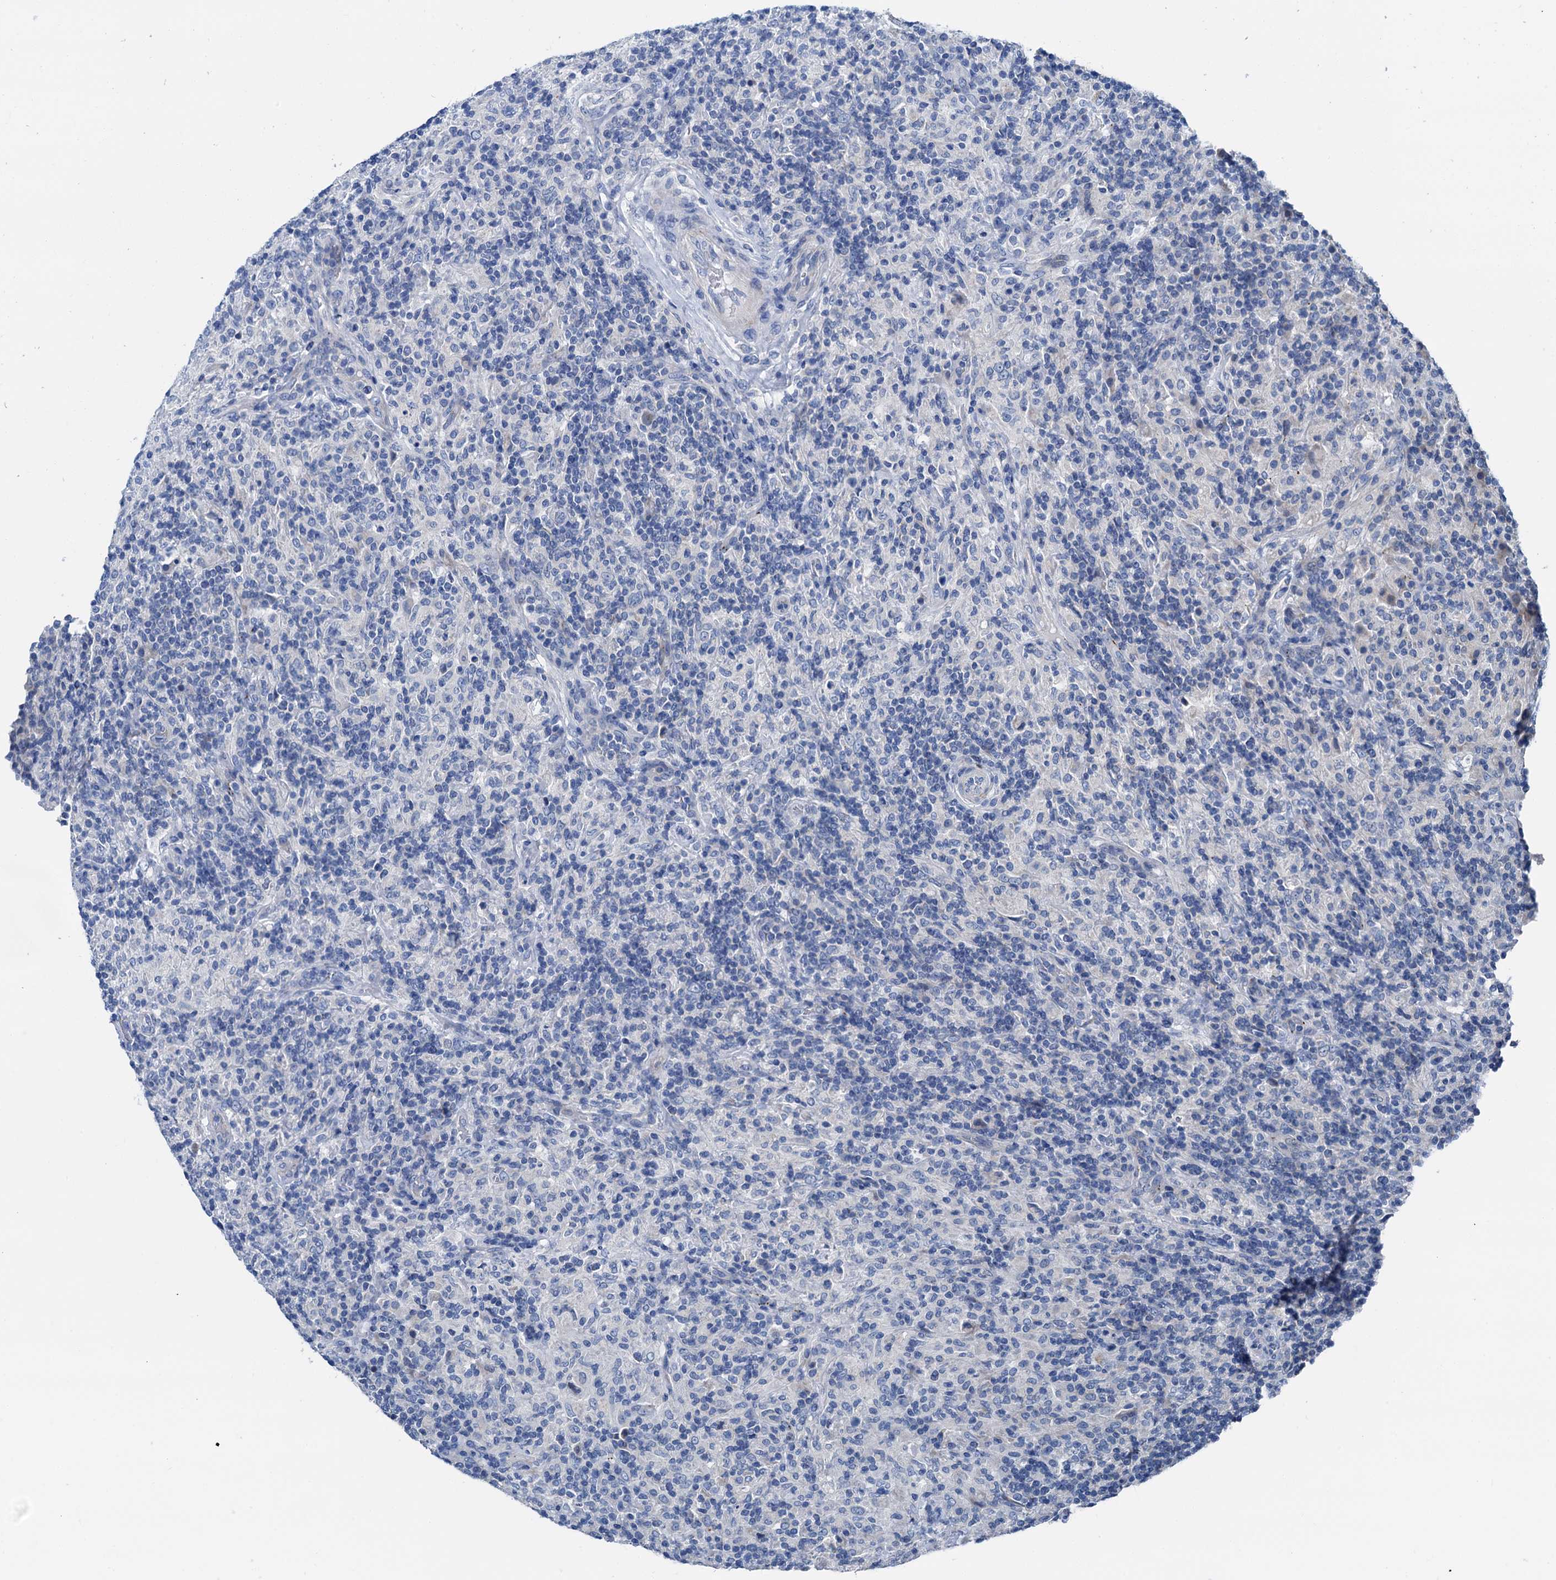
{"staining": {"intensity": "negative", "quantity": "none", "location": "none"}, "tissue": "lymphoma", "cell_type": "Tumor cells", "image_type": "cancer", "snomed": [{"axis": "morphology", "description": "Hodgkin's disease, NOS"}, {"axis": "topography", "description": "Lymph node"}], "caption": "This is an IHC micrograph of lymphoma. There is no staining in tumor cells.", "gene": "ELAC1", "patient": {"sex": "male", "age": 70}}